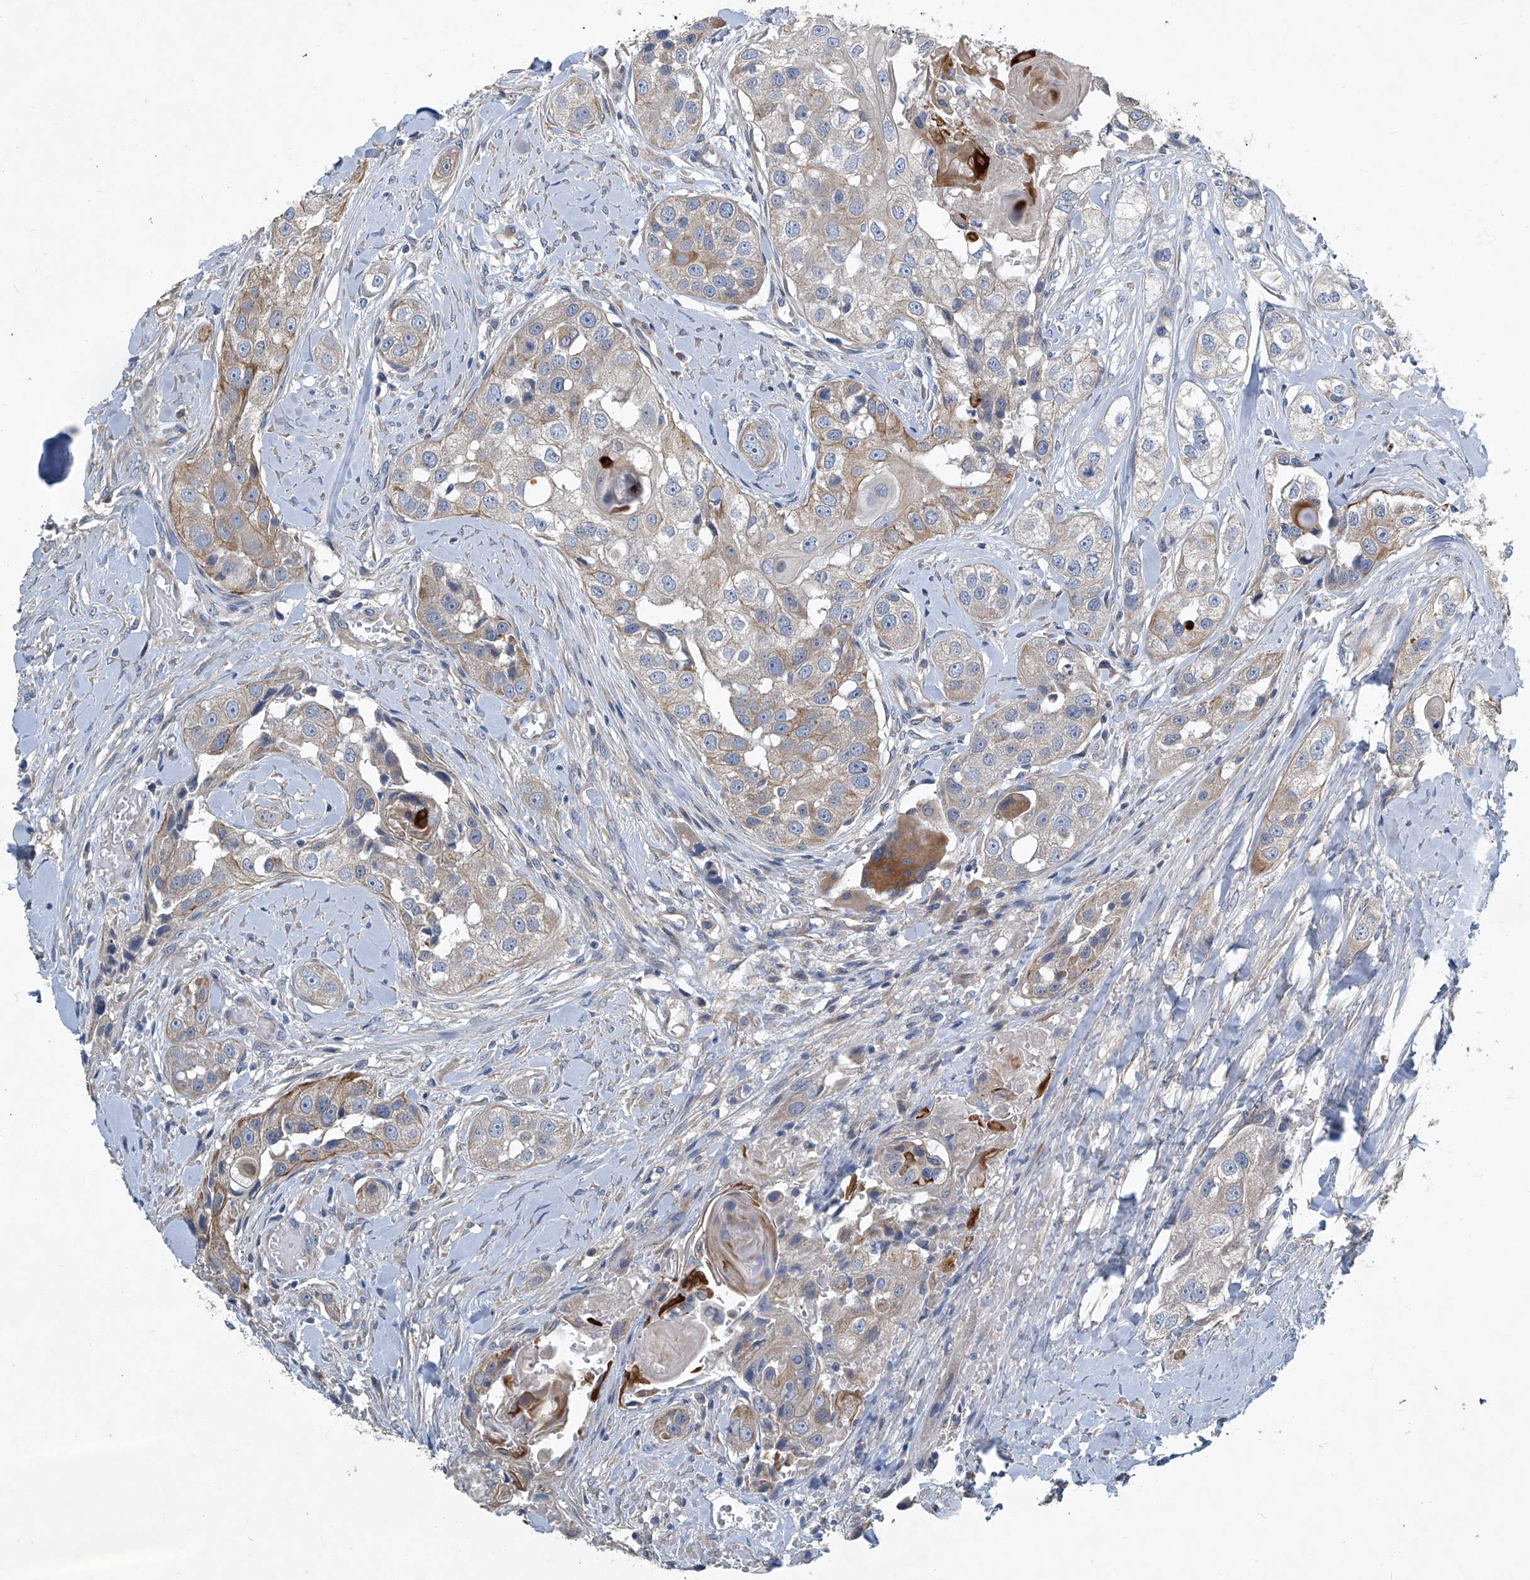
{"staining": {"intensity": "moderate", "quantity": "<25%", "location": "cytoplasmic/membranous"}, "tissue": "head and neck cancer", "cell_type": "Tumor cells", "image_type": "cancer", "snomed": [{"axis": "morphology", "description": "Normal tissue, NOS"}, {"axis": "morphology", "description": "Squamous cell carcinoma, NOS"}, {"axis": "topography", "description": "Skeletal muscle"}, {"axis": "topography", "description": "Head-Neck"}], "caption": "Immunohistochemistry (IHC) image of neoplastic tissue: human head and neck cancer stained using immunohistochemistry displays low levels of moderate protein expression localized specifically in the cytoplasmic/membranous of tumor cells, appearing as a cytoplasmic/membranous brown color.", "gene": "SLC26A11", "patient": {"sex": "male", "age": 51}}